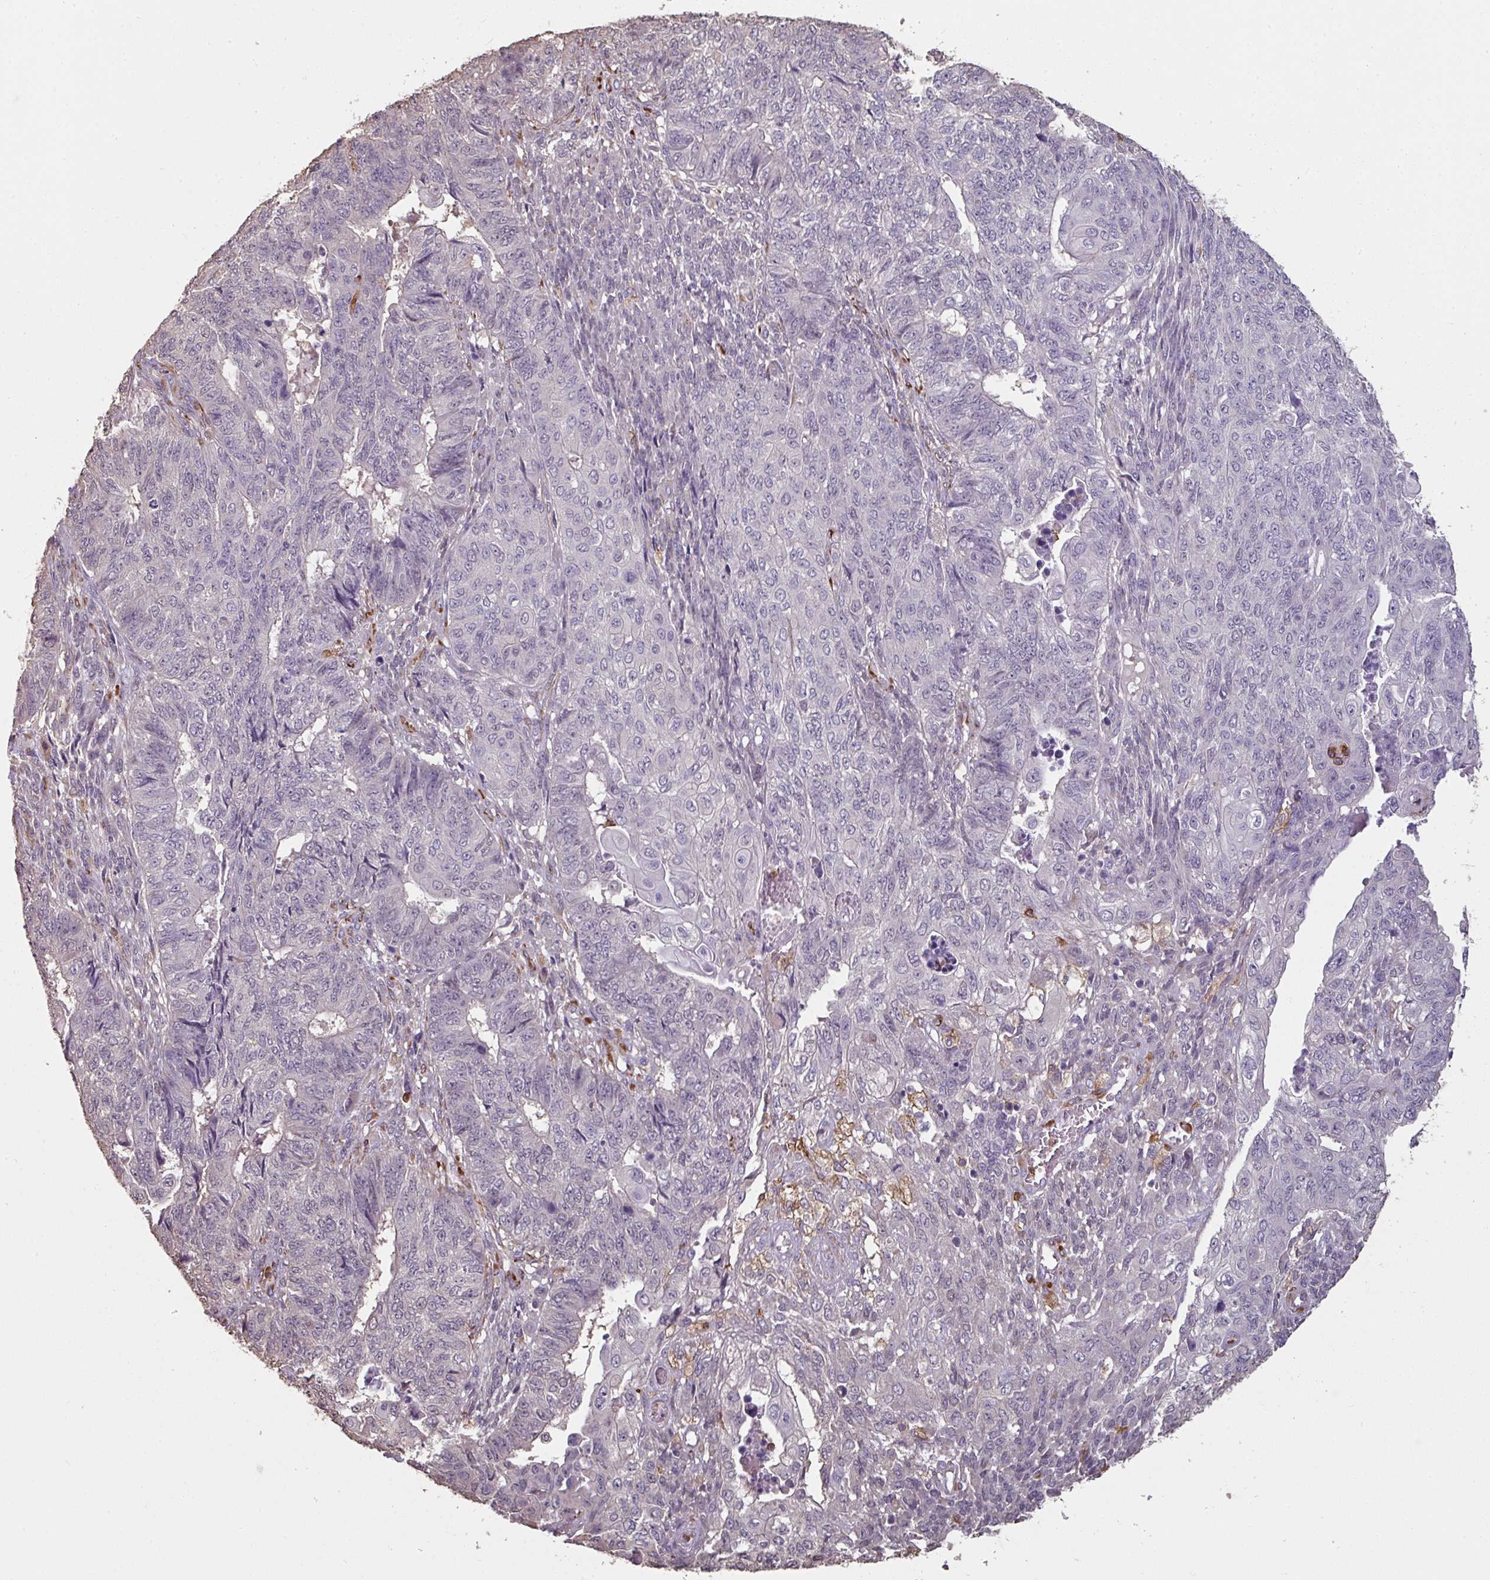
{"staining": {"intensity": "negative", "quantity": "none", "location": "none"}, "tissue": "endometrial cancer", "cell_type": "Tumor cells", "image_type": "cancer", "snomed": [{"axis": "morphology", "description": "Adenocarcinoma, NOS"}, {"axis": "topography", "description": "Endometrium"}], "caption": "High magnification brightfield microscopy of endometrial cancer stained with DAB (3,3'-diaminobenzidine) (brown) and counterstained with hematoxylin (blue): tumor cells show no significant expression.", "gene": "OLFML2B", "patient": {"sex": "female", "age": 32}}